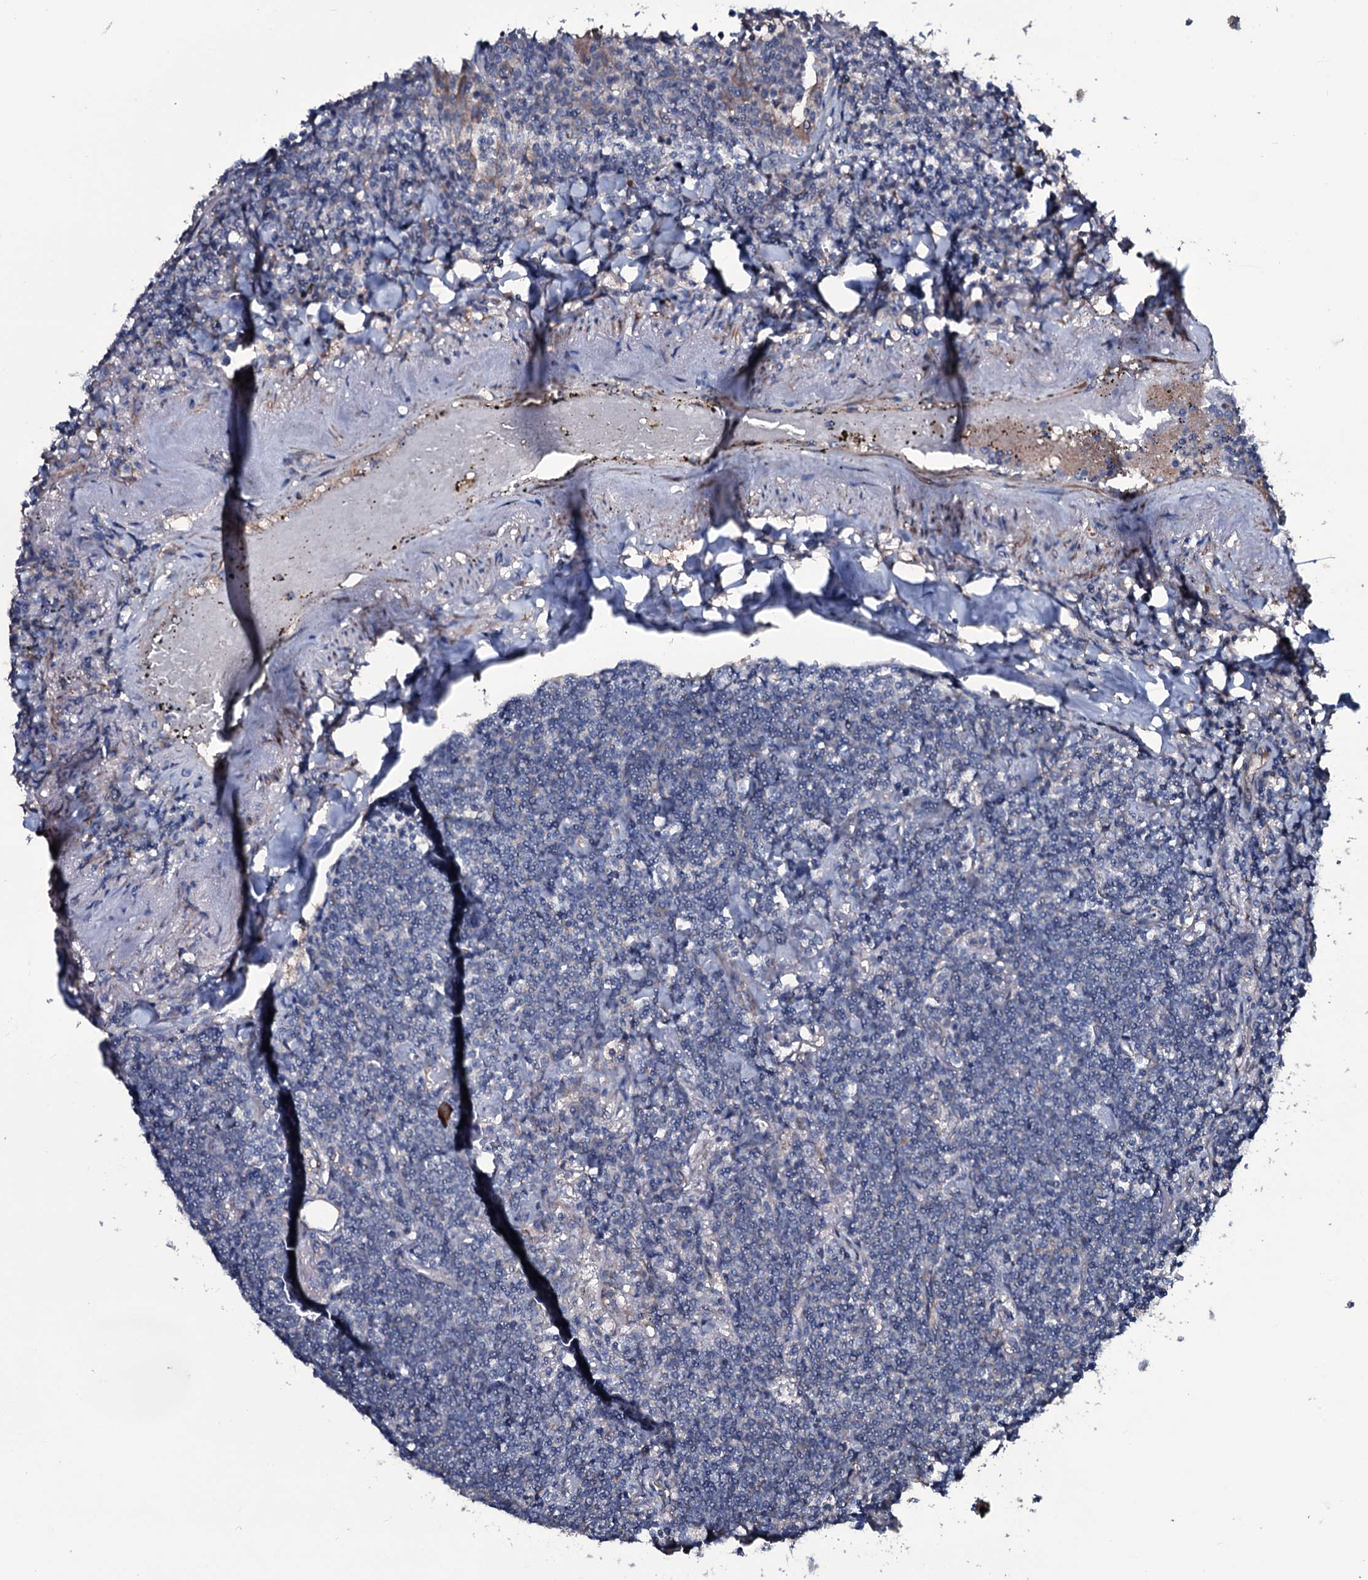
{"staining": {"intensity": "negative", "quantity": "none", "location": "none"}, "tissue": "lymphoma", "cell_type": "Tumor cells", "image_type": "cancer", "snomed": [{"axis": "morphology", "description": "Malignant lymphoma, non-Hodgkin's type, Low grade"}, {"axis": "topography", "description": "Lung"}], "caption": "Protein analysis of lymphoma demonstrates no significant staining in tumor cells.", "gene": "WIPF3", "patient": {"sex": "female", "age": 71}}